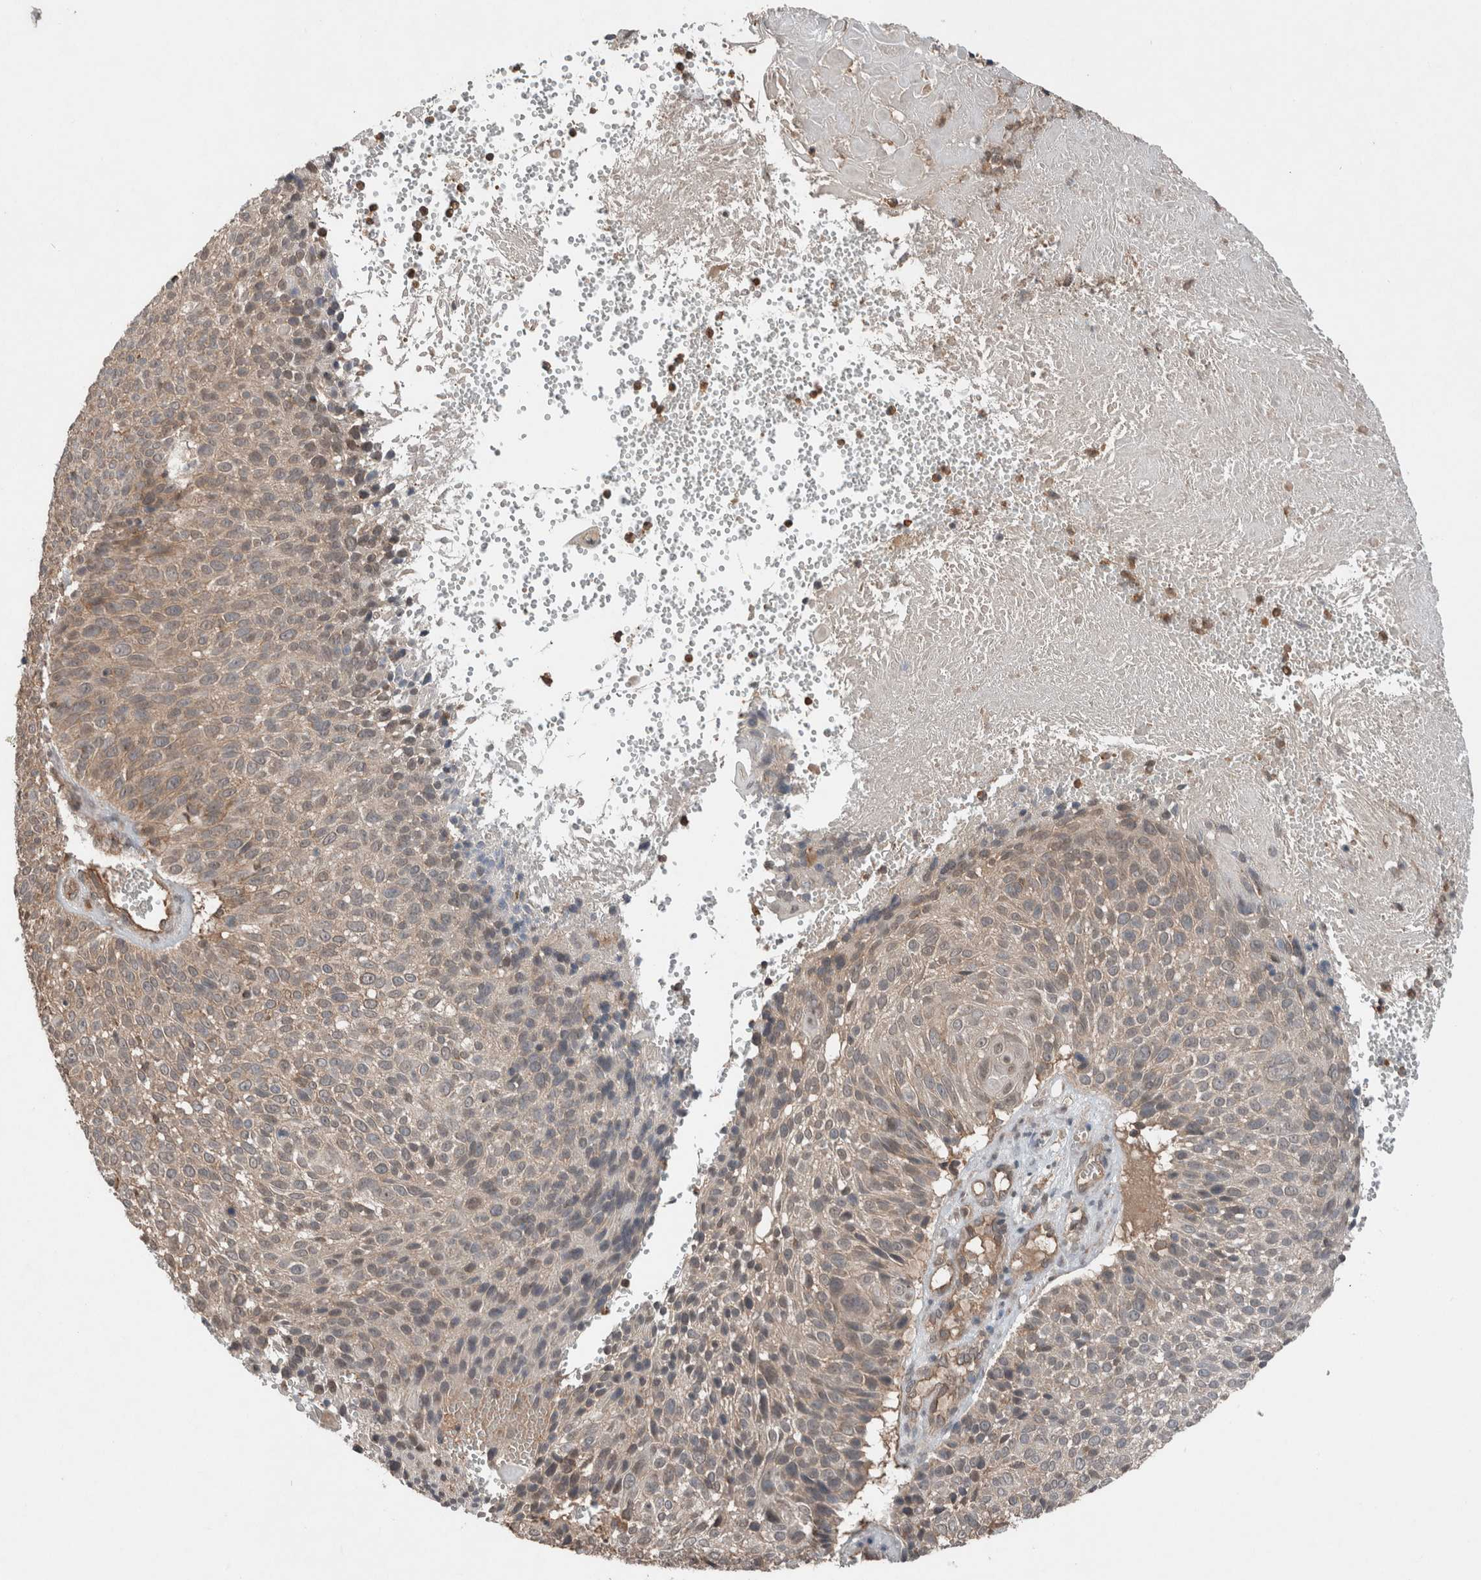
{"staining": {"intensity": "weak", "quantity": "25%-75%", "location": "cytoplasmic/membranous"}, "tissue": "cervical cancer", "cell_type": "Tumor cells", "image_type": "cancer", "snomed": [{"axis": "morphology", "description": "Squamous cell carcinoma, NOS"}, {"axis": "topography", "description": "Cervix"}], "caption": "Immunohistochemical staining of cervical squamous cell carcinoma exhibits weak cytoplasmic/membranous protein positivity in about 25%-75% of tumor cells.", "gene": "KLK14", "patient": {"sex": "female", "age": 74}}